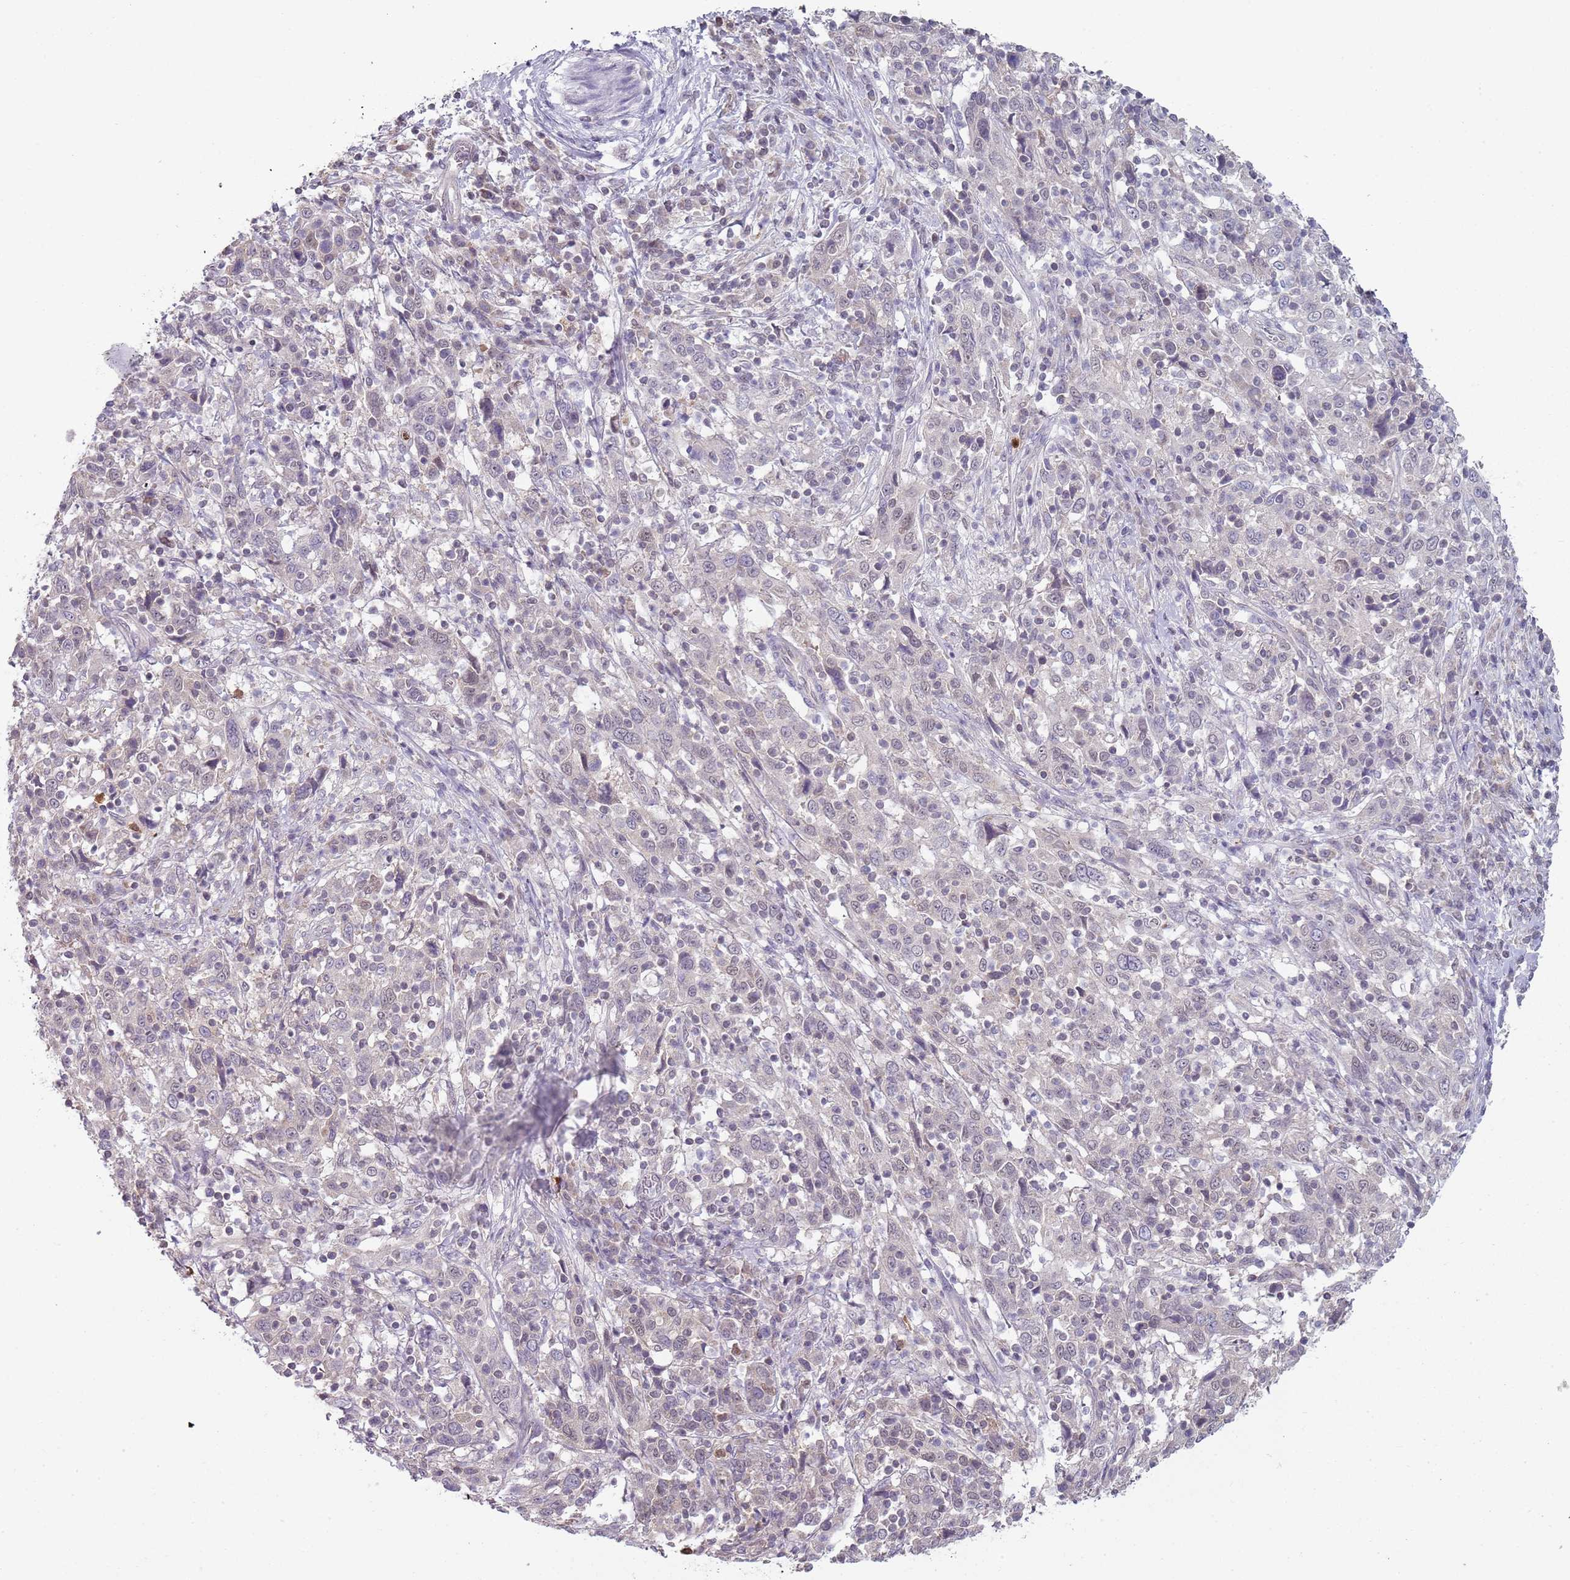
{"staining": {"intensity": "negative", "quantity": "none", "location": "none"}, "tissue": "cervical cancer", "cell_type": "Tumor cells", "image_type": "cancer", "snomed": [{"axis": "morphology", "description": "Squamous cell carcinoma, NOS"}, {"axis": "topography", "description": "Cervix"}], "caption": "An IHC micrograph of cervical cancer is shown. There is no staining in tumor cells of cervical cancer.", "gene": "SMARCAL1", "patient": {"sex": "female", "age": 46}}